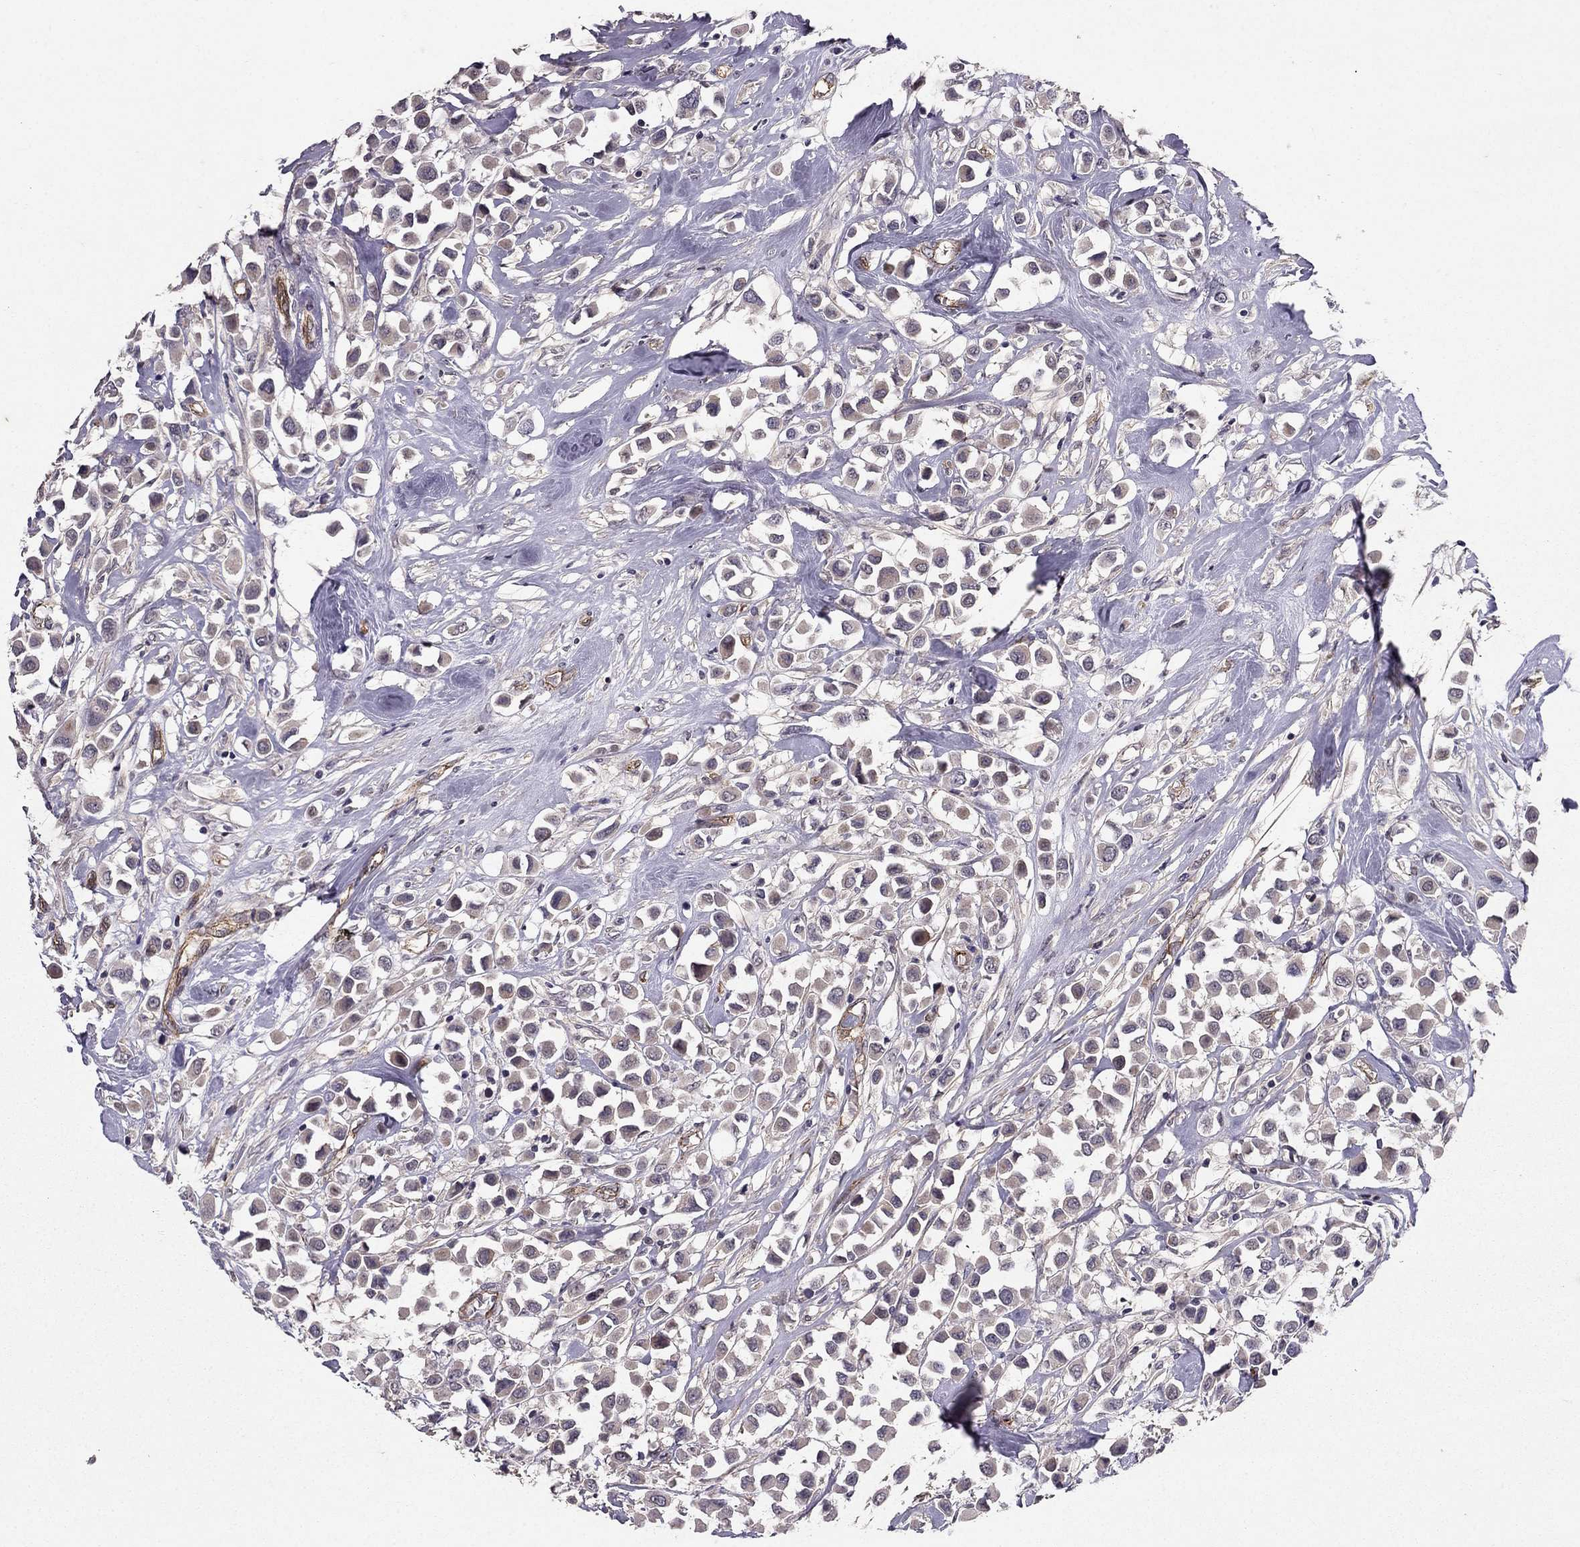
{"staining": {"intensity": "weak", "quantity": "<25%", "location": "cytoplasmic/membranous"}, "tissue": "breast cancer", "cell_type": "Tumor cells", "image_type": "cancer", "snomed": [{"axis": "morphology", "description": "Duct carcinoma"}, {"axis": "topography", "description": "Breast"}], "caption": "Tumor cells are negative for protein expression in human breast cancer. (Brightfield microscopy of DAB (3,3'-diaminobenzidine) immunohistochemistry at high magnification).", "gene": "RASIP1", "patient": {"sex": "female", "age": 61}}